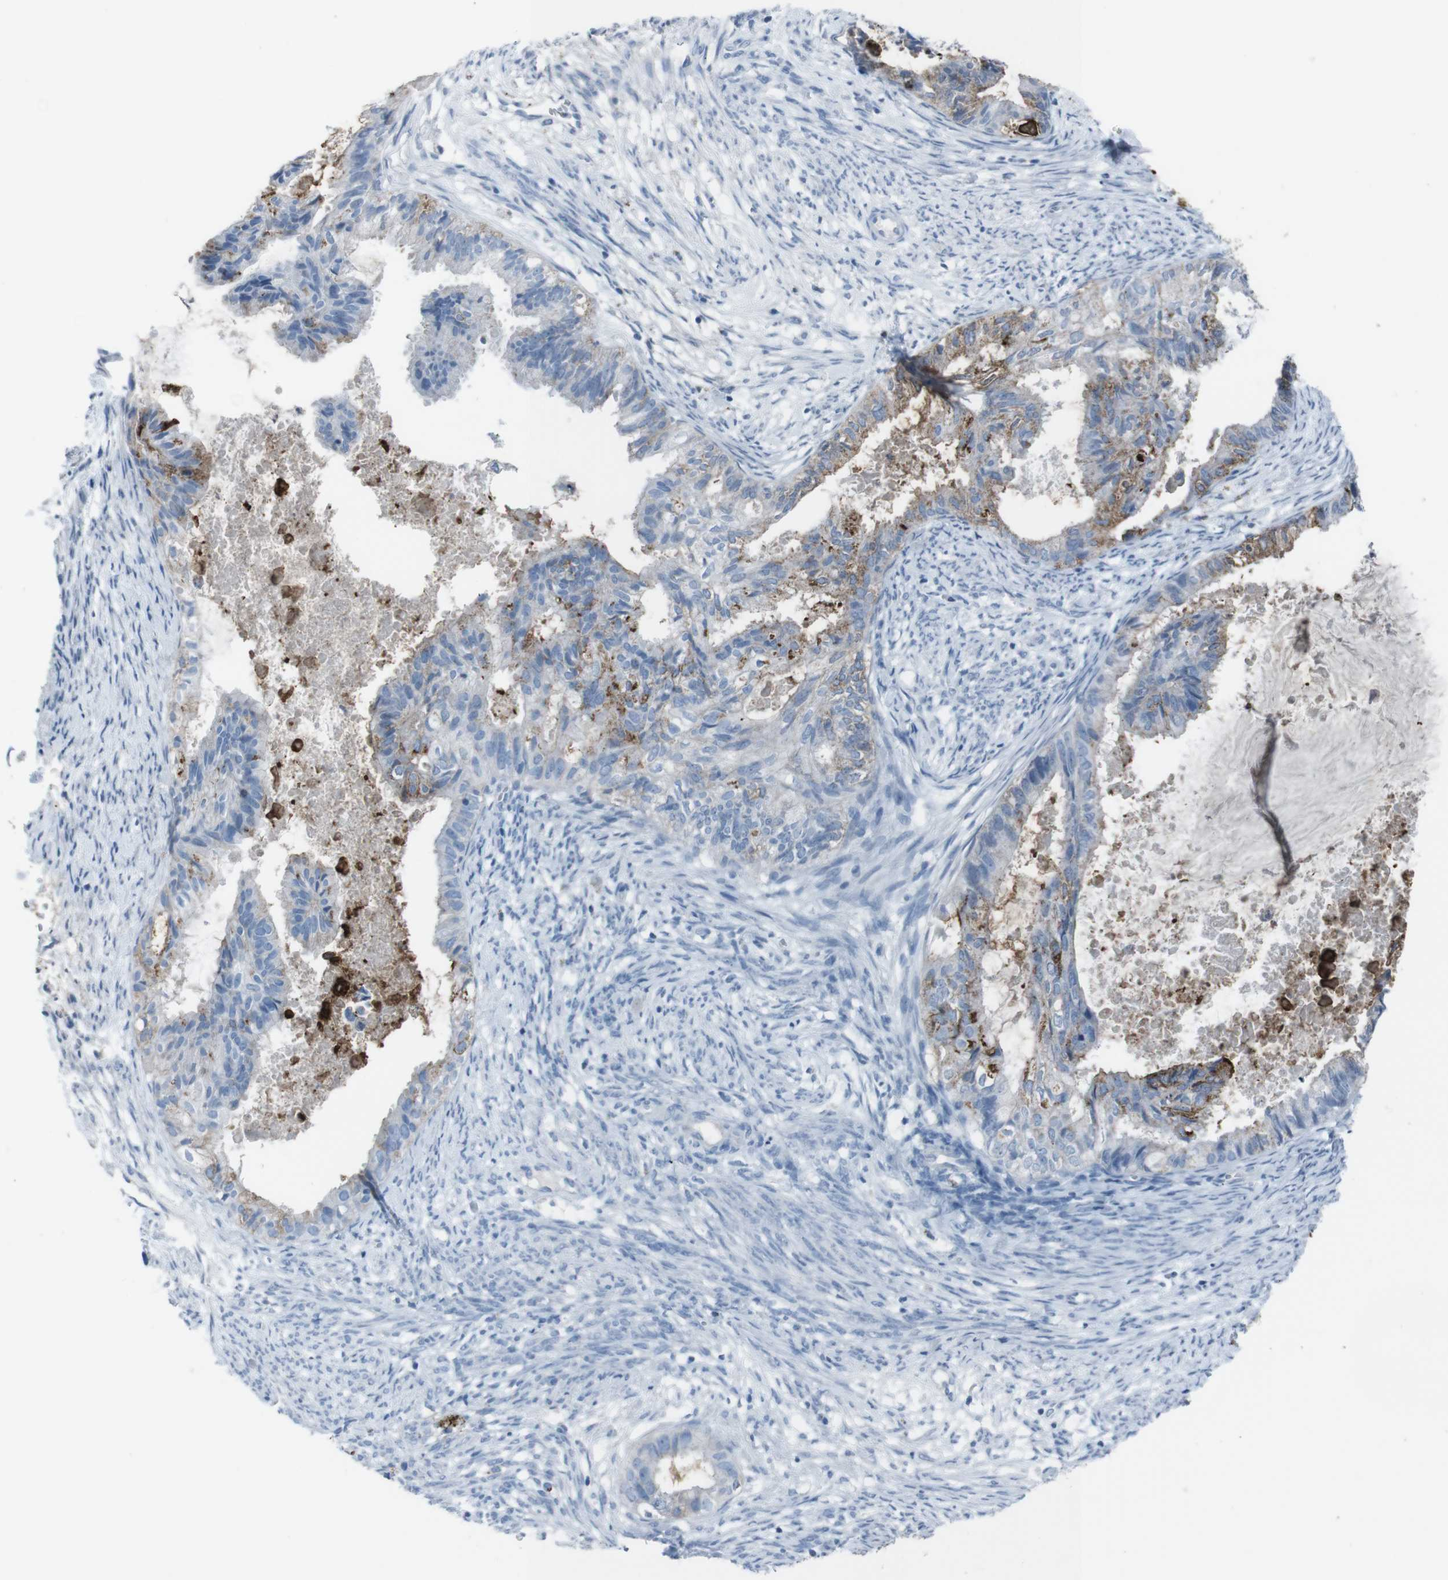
{"staining": {"intensity": "strong", "quantity": "<25%", "location": "cytoplasmic/membranous"}, "tissue": "cervical cancer", "cell_type": "Tumor cells", "image_type": "cancer", "snomed": [{"axis": "morphology", "description": "Normal tissue, NOS"}, {"axis": "morphology", "description": "Adenocarcinoma, NOS"}, {"axis": "topography", "description": "Cervix"}, {"axis": "topography", "description": "Endometrium"}], "caption": "Tumor cells display medium levels of strong cytoplasmic/membranous staining in about <25% of cells in human cervical cancer (adenocarcinoma). Immunohistochemistry stains the protein of interest in brown and the nuclei are stained blue.", "gene": "ST6GAL1", "patient": {"sex": "female", "age": 86}}